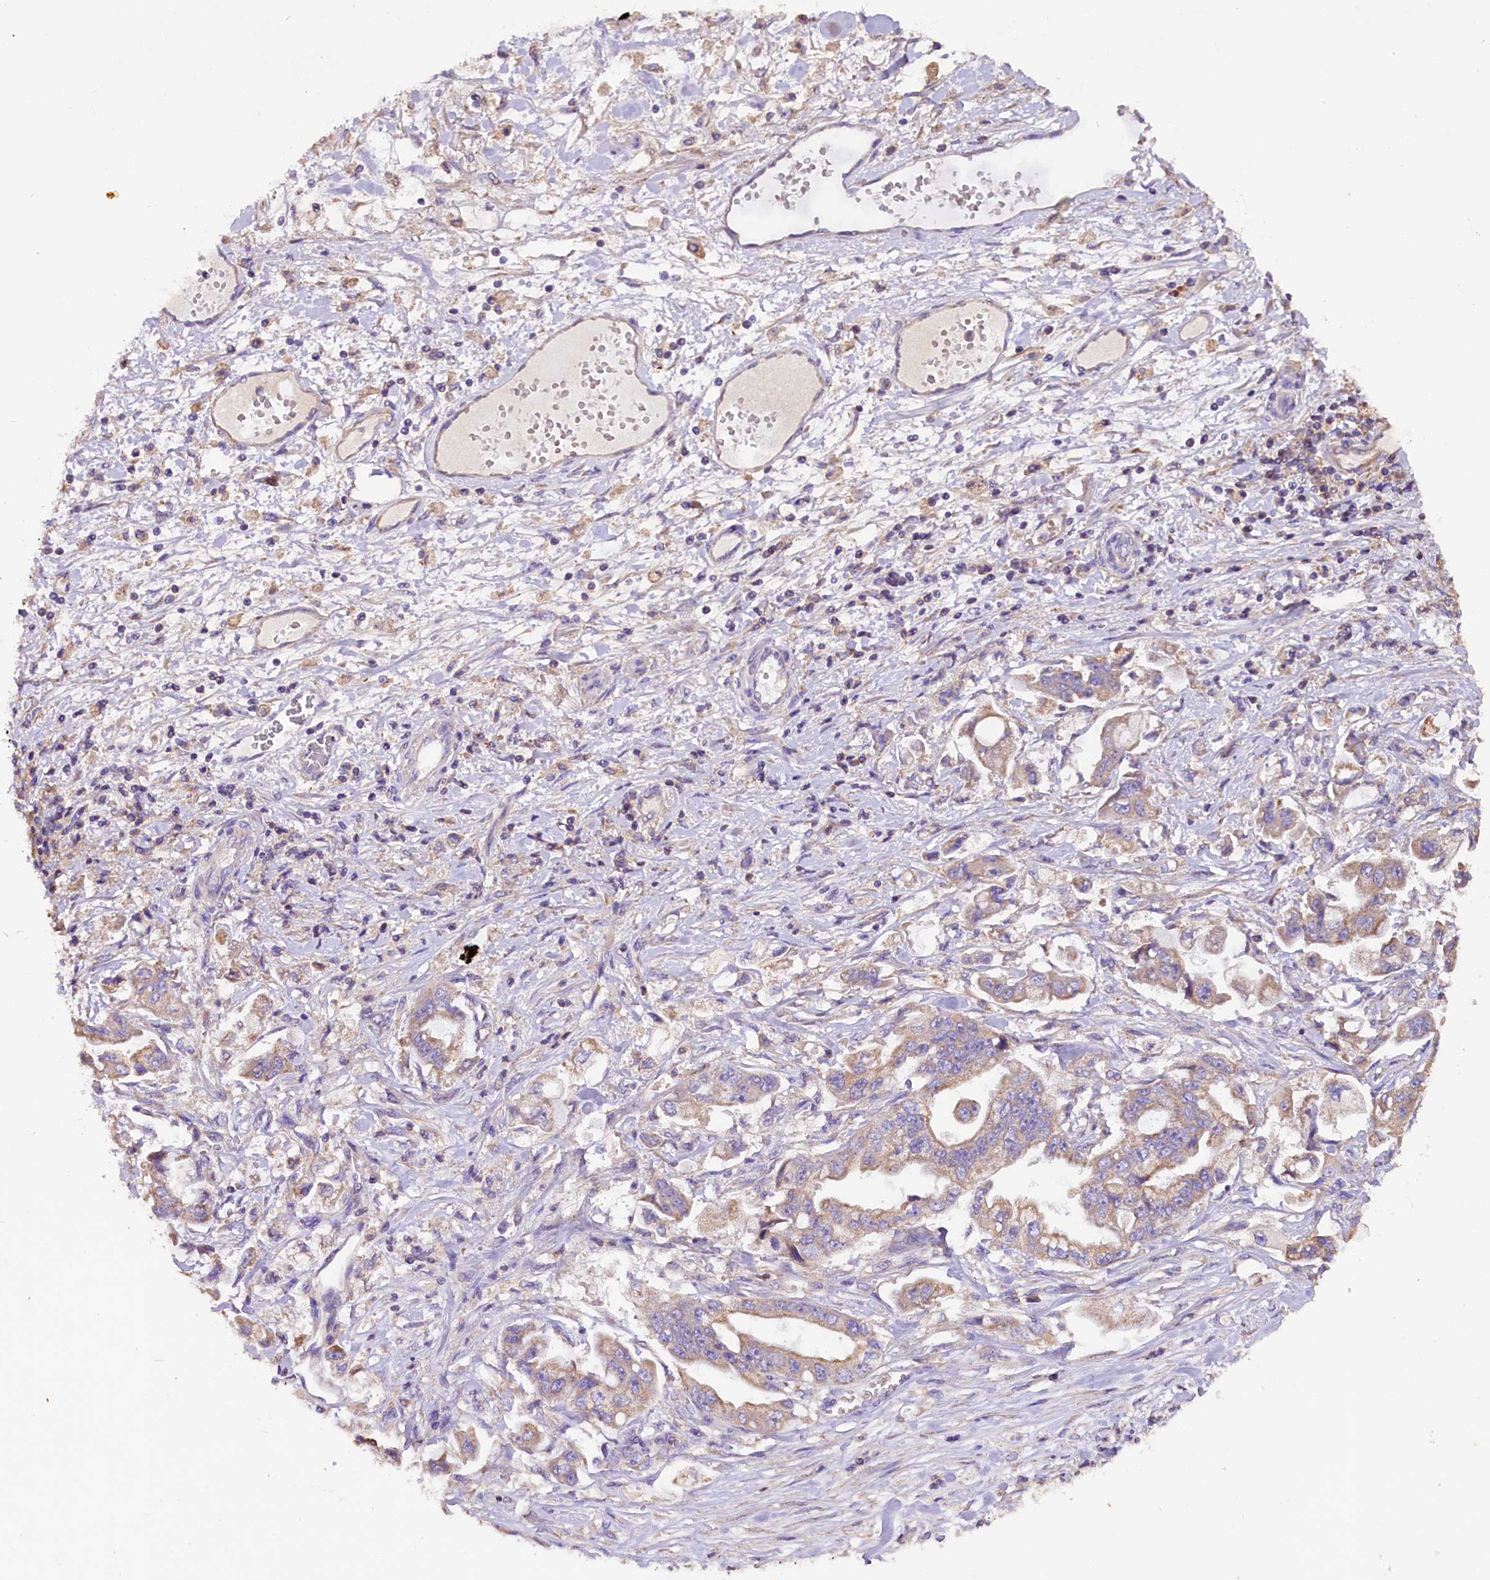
{"staining": {"intensity": "weak", "quantity": ">75%", "location": "cytoplasmic/membranous"}, "tissue": "stomach cancer", "cell_type": "Tumor cells", "image_type": "cancer", "snomed": [{"axis": "morphology", "description": "Adenocarcinoma, NOS"}, {"axis": "topography", "description": "Stomach"}], "caption": "An immunohistochemistry (IHC) histopathology image of tumor tissue is shown. Protein staining in brown highlights weak cytoplasmic/membranous positivity in adenocarcinoma (stomach) within tumor cells. (brown staining indicates protein expression, while blue staining denotes nuclei).", "gene": "SIX5", "patient": {"sex": "male", "age": 62}}